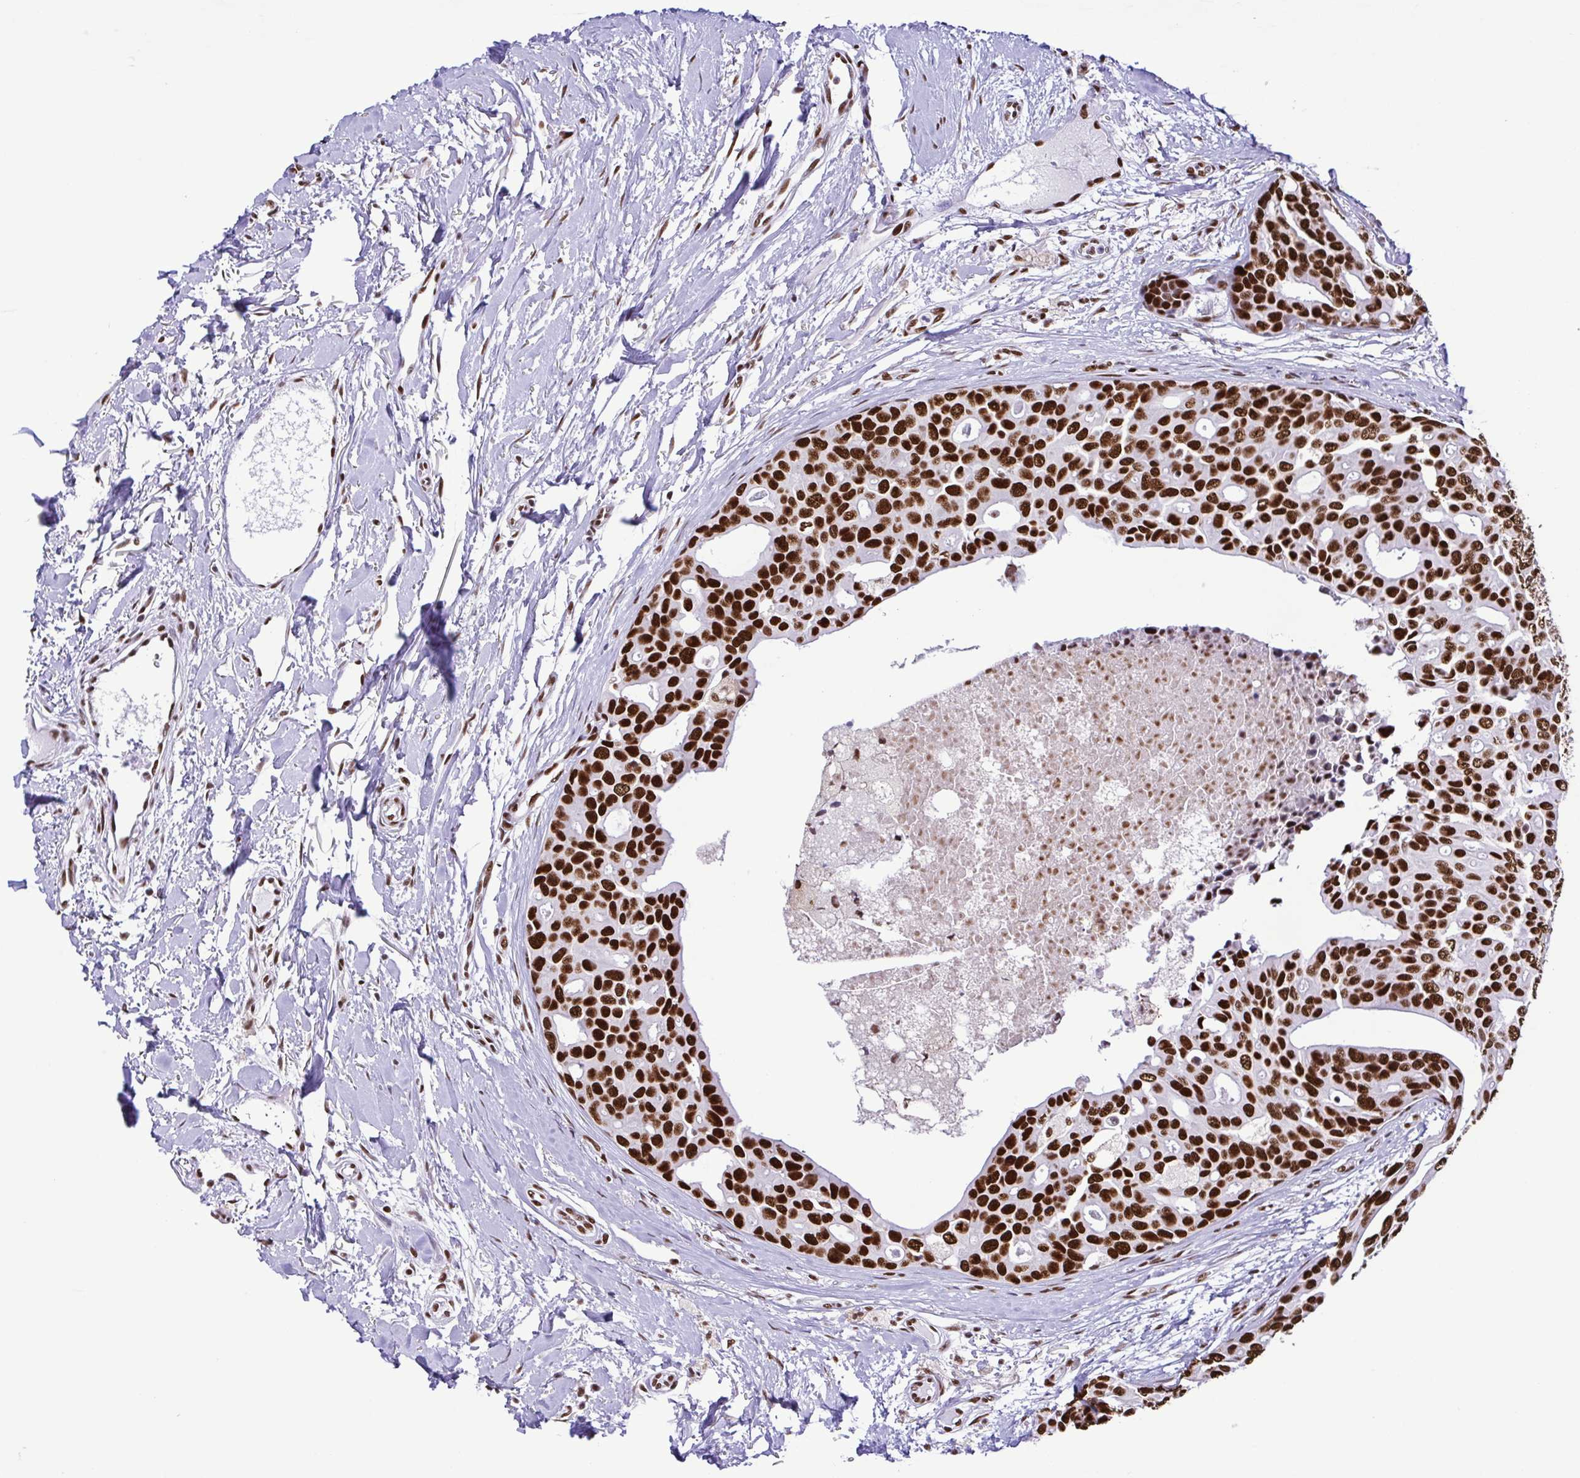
{"staining": {"intensity": "strong", "quantity": ">75%", "location": "nuclear"}, "tissue": "breast cancer", "cell_type": "Tumor cells", "image_type": "cancer", "snomed": [{"axis": "morphology", "description": "Duct carcinoma"}, {"axis": "topography", "description": "Breast"}], "caption": "Human breast cancer stained with a brown dye reveals strong nuclear positive staining in about >75% of tumor cells.", "gene": "TRIM28", "patient": {"sex": "female", "age": 54}}